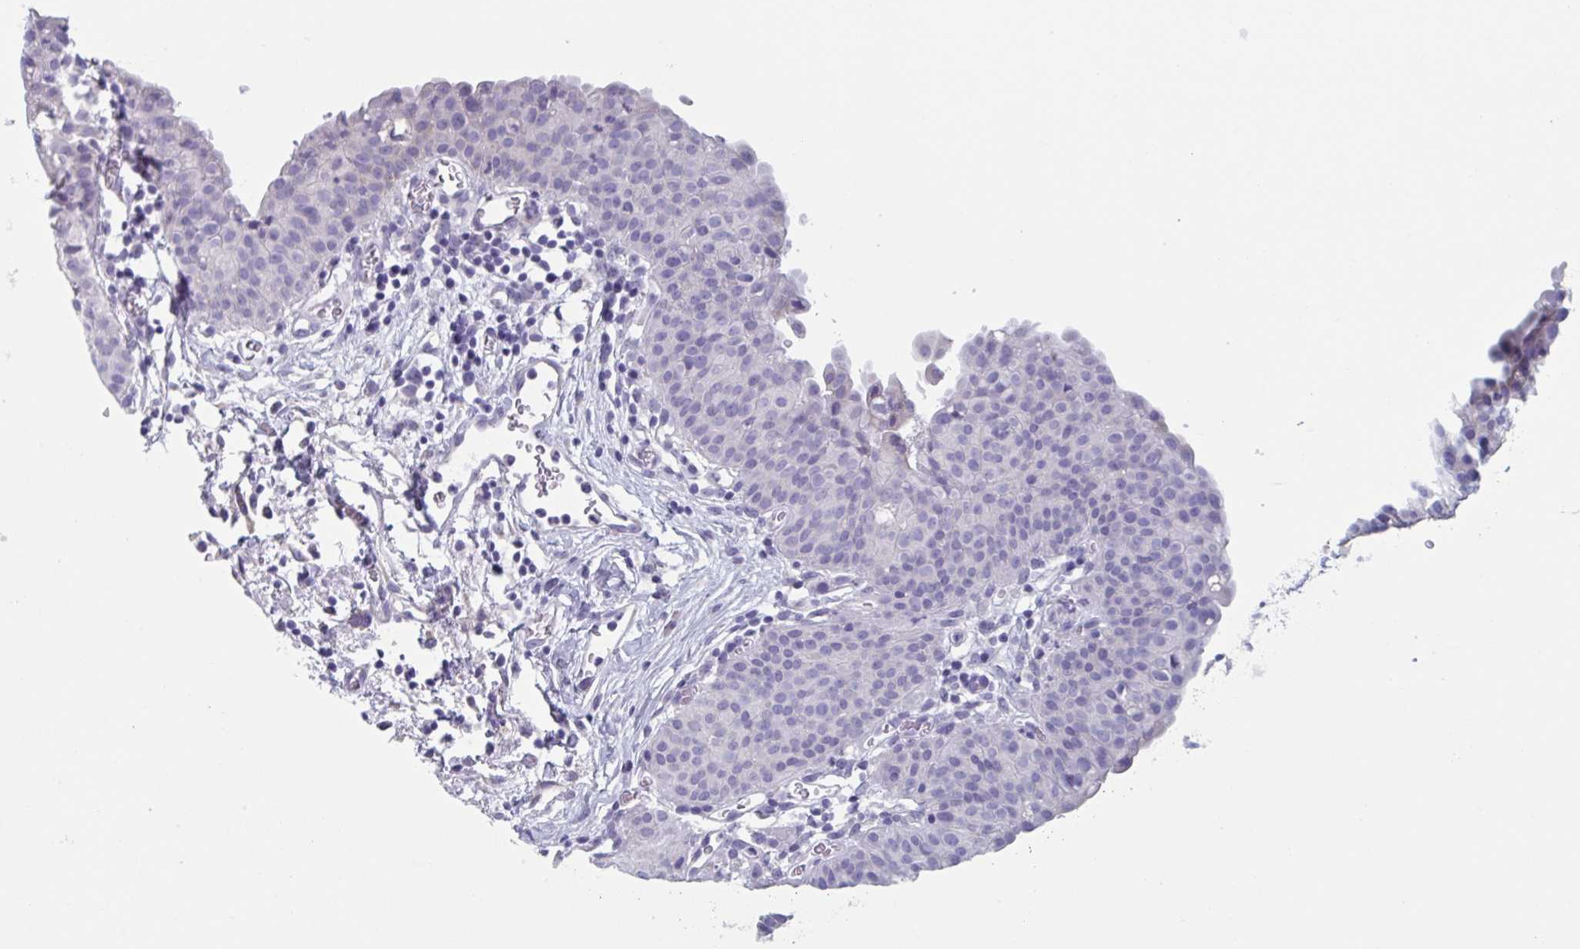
{"staining": {"intensity": "negative", "quantity": "none", "location": "none"}, "tissue": "urinary bladder", "cell_type": "Urothelial cells", "image_type": "normal", "snomed": [{"axis": "morphology", "description": "Normal tissue, NOS"}, {"axis": "morphology", "description": "Inflammation, NOS"}, {"axis": "topography", "description": "Urinary bladder"}], "caption": "Immunohistochemistry (IHC) histopathology image of unremarkable urinary bladder: urinary bladder stained with DAB displays no significant protein positivity in urothelial cells.", "gene": "HSD11B2", "patient": {"sex": "male", "age": 57}}